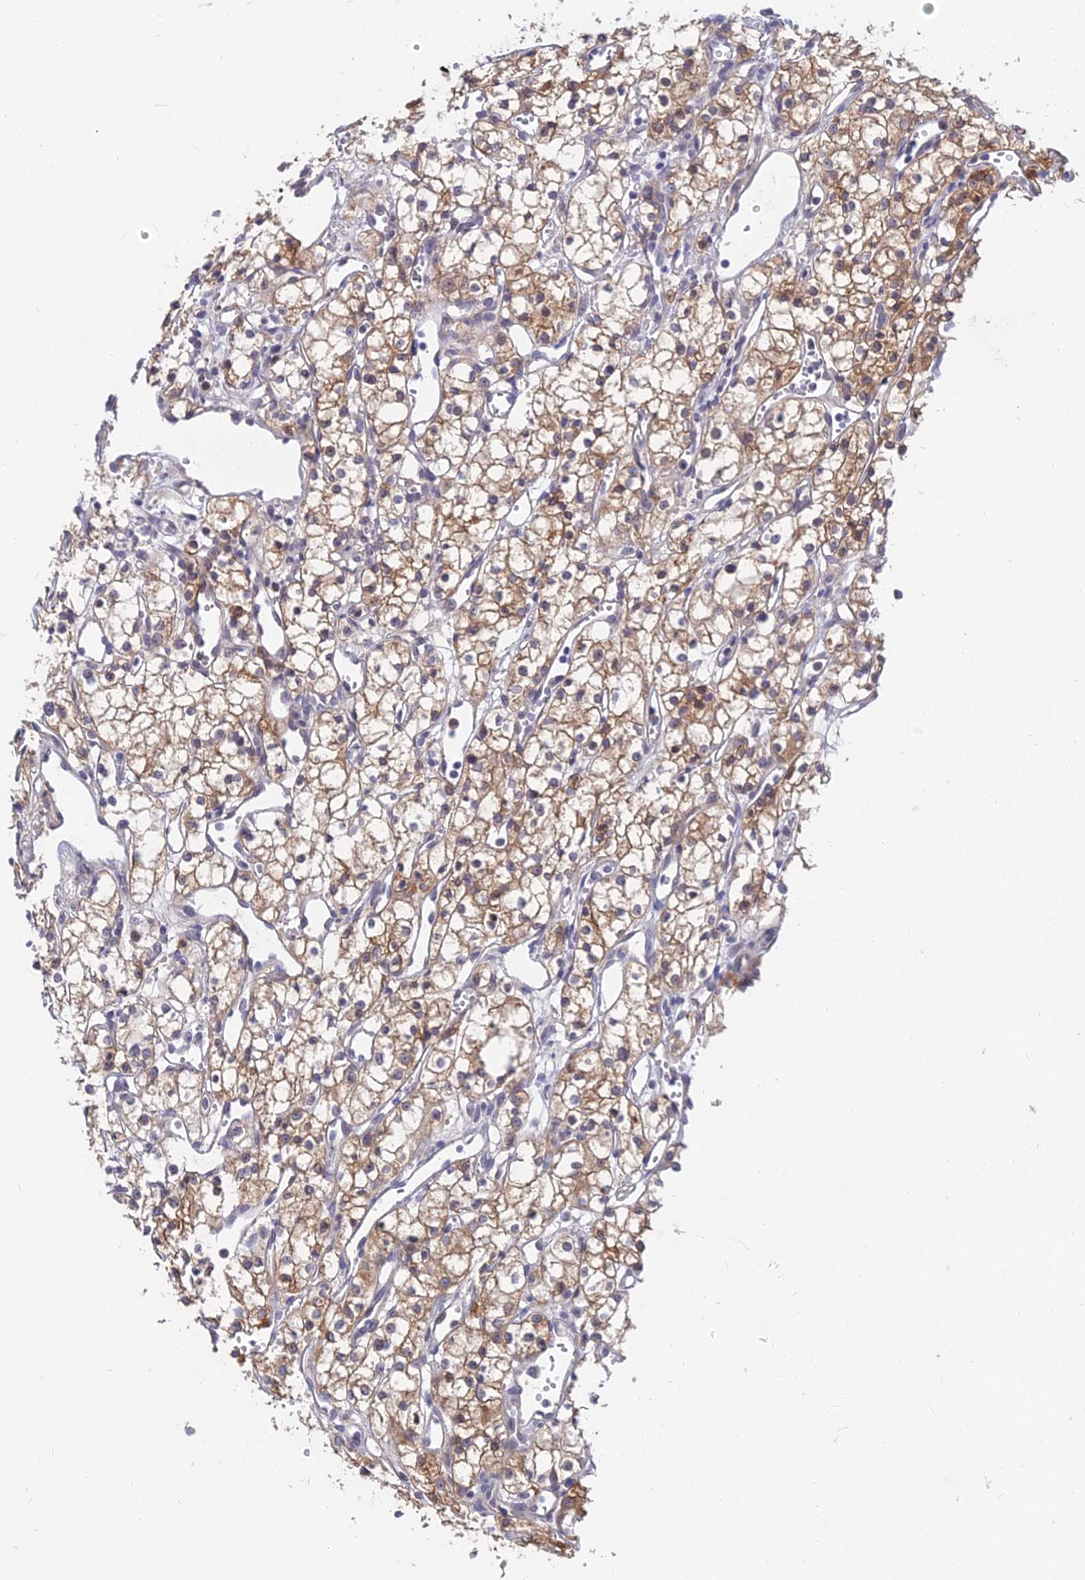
{"staining": {"intensity": "moderate", "quantity": ">75%", "location": "cytoplasmic/membranous"}, "tissue": "renal cancer", "cell_type": "Tumor cells", "image_type": "cancer", "snomed": [{"axis": "morphology", "description": "Adenocarcinoma, NOS"}, {"axis": "topography", "description": "Kidney"}], "caption": "Moderate cytoplasmic/membranous staining for a protein is identified in about >75% of tumor cells of renal cancer (adenocarcinoma) using IHC.", "gene": "B3GALT4", "patient": {"sex": "male", "age": 59}}